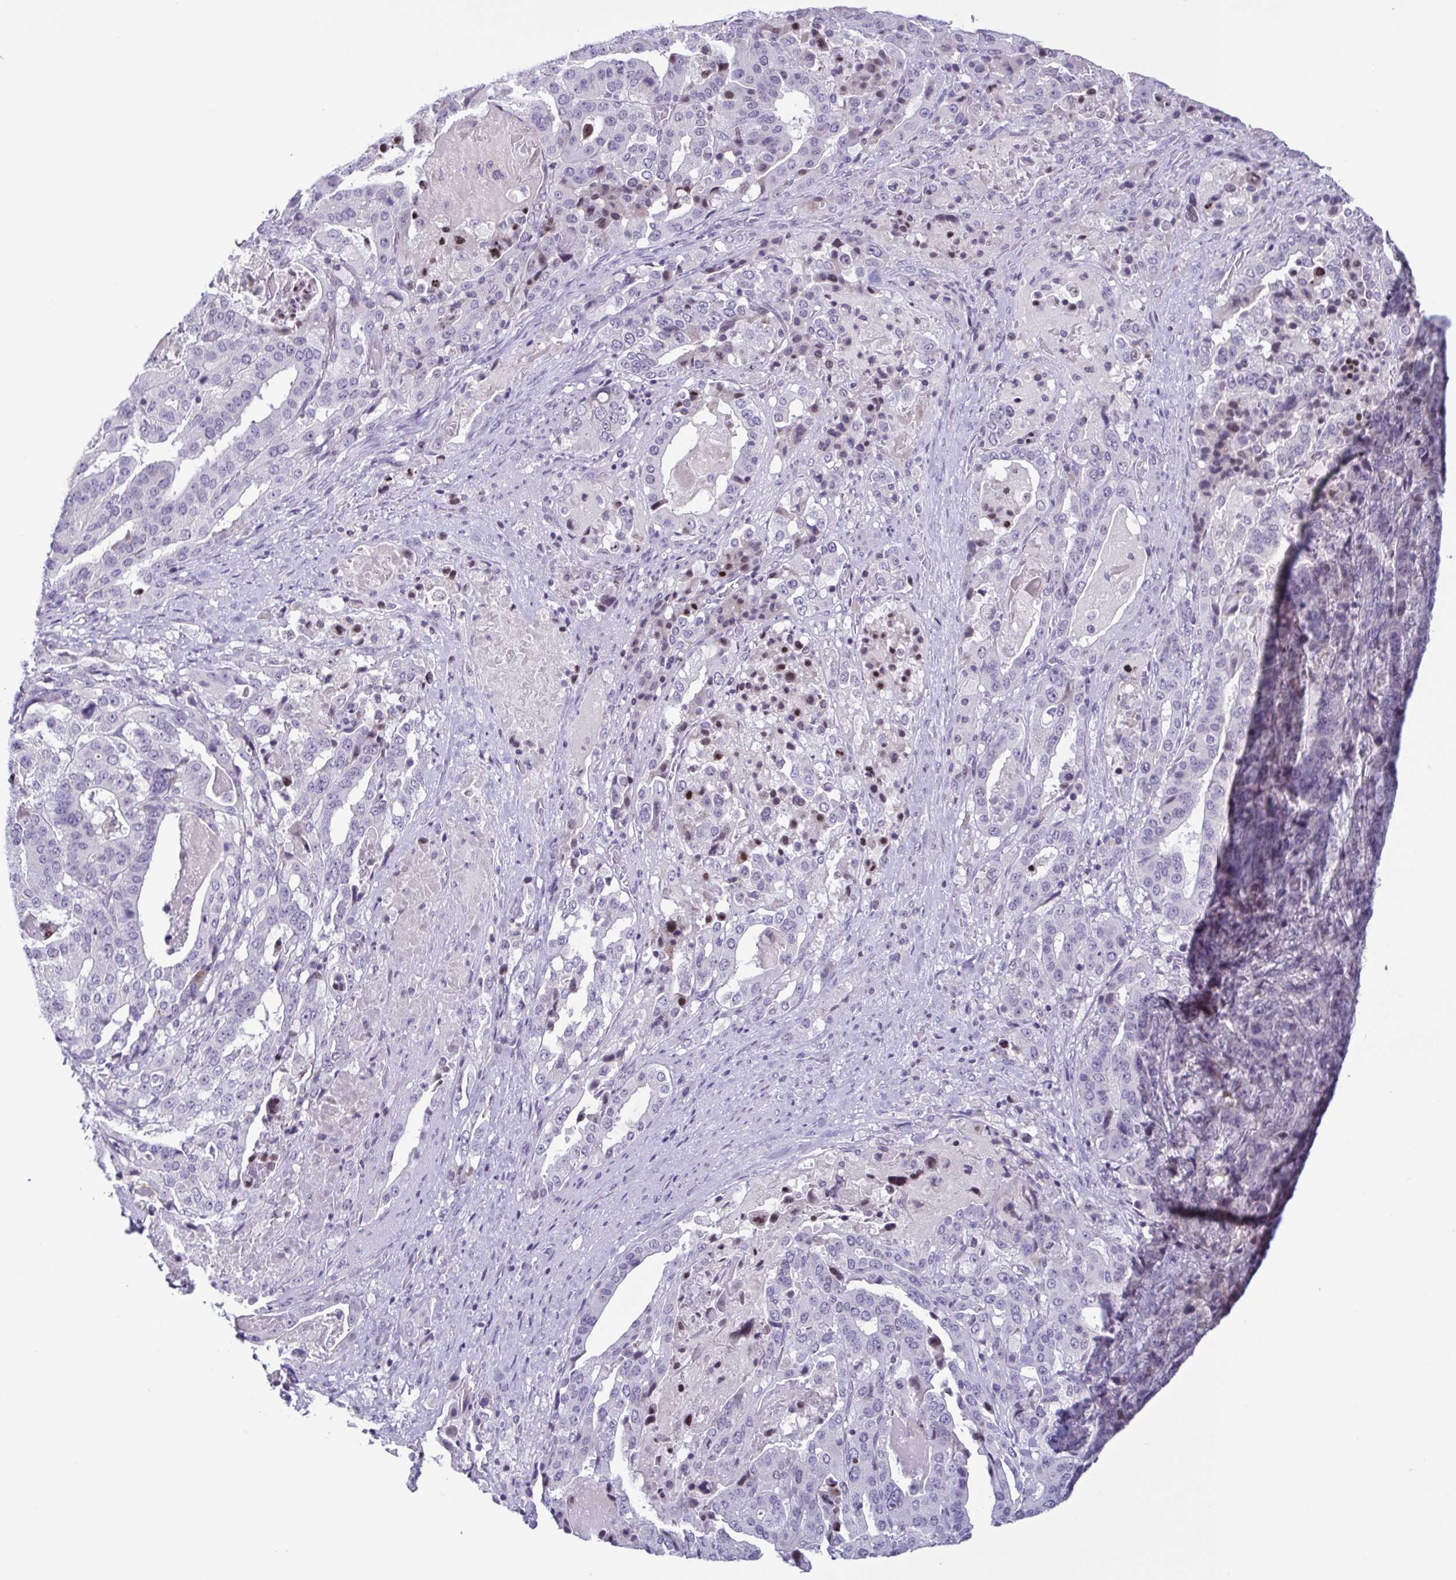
{"staining": {"intensity": "negative", "quantity": "none", "location": "none"}, "tissue": "stomach cancer", "cell_type": "Tumor cells", "image_type": "cancer", "snomed": [{"axis": "morphology", "description": "Adenocarcinoma, NOS"}, {"axis": "topography", "description": "Stomach"}], "caption": "An IHC image of stomach cancer is shown. There is no staining in tumor cells of stomach cancer. Brightfield microscopy of immunohistochemistry (IHC) stained with DAB (brown) and hematoxylin (blue), captured at high magnification.", "gene": "IRF1", "patient": {"sex": "male", "age": 48}}